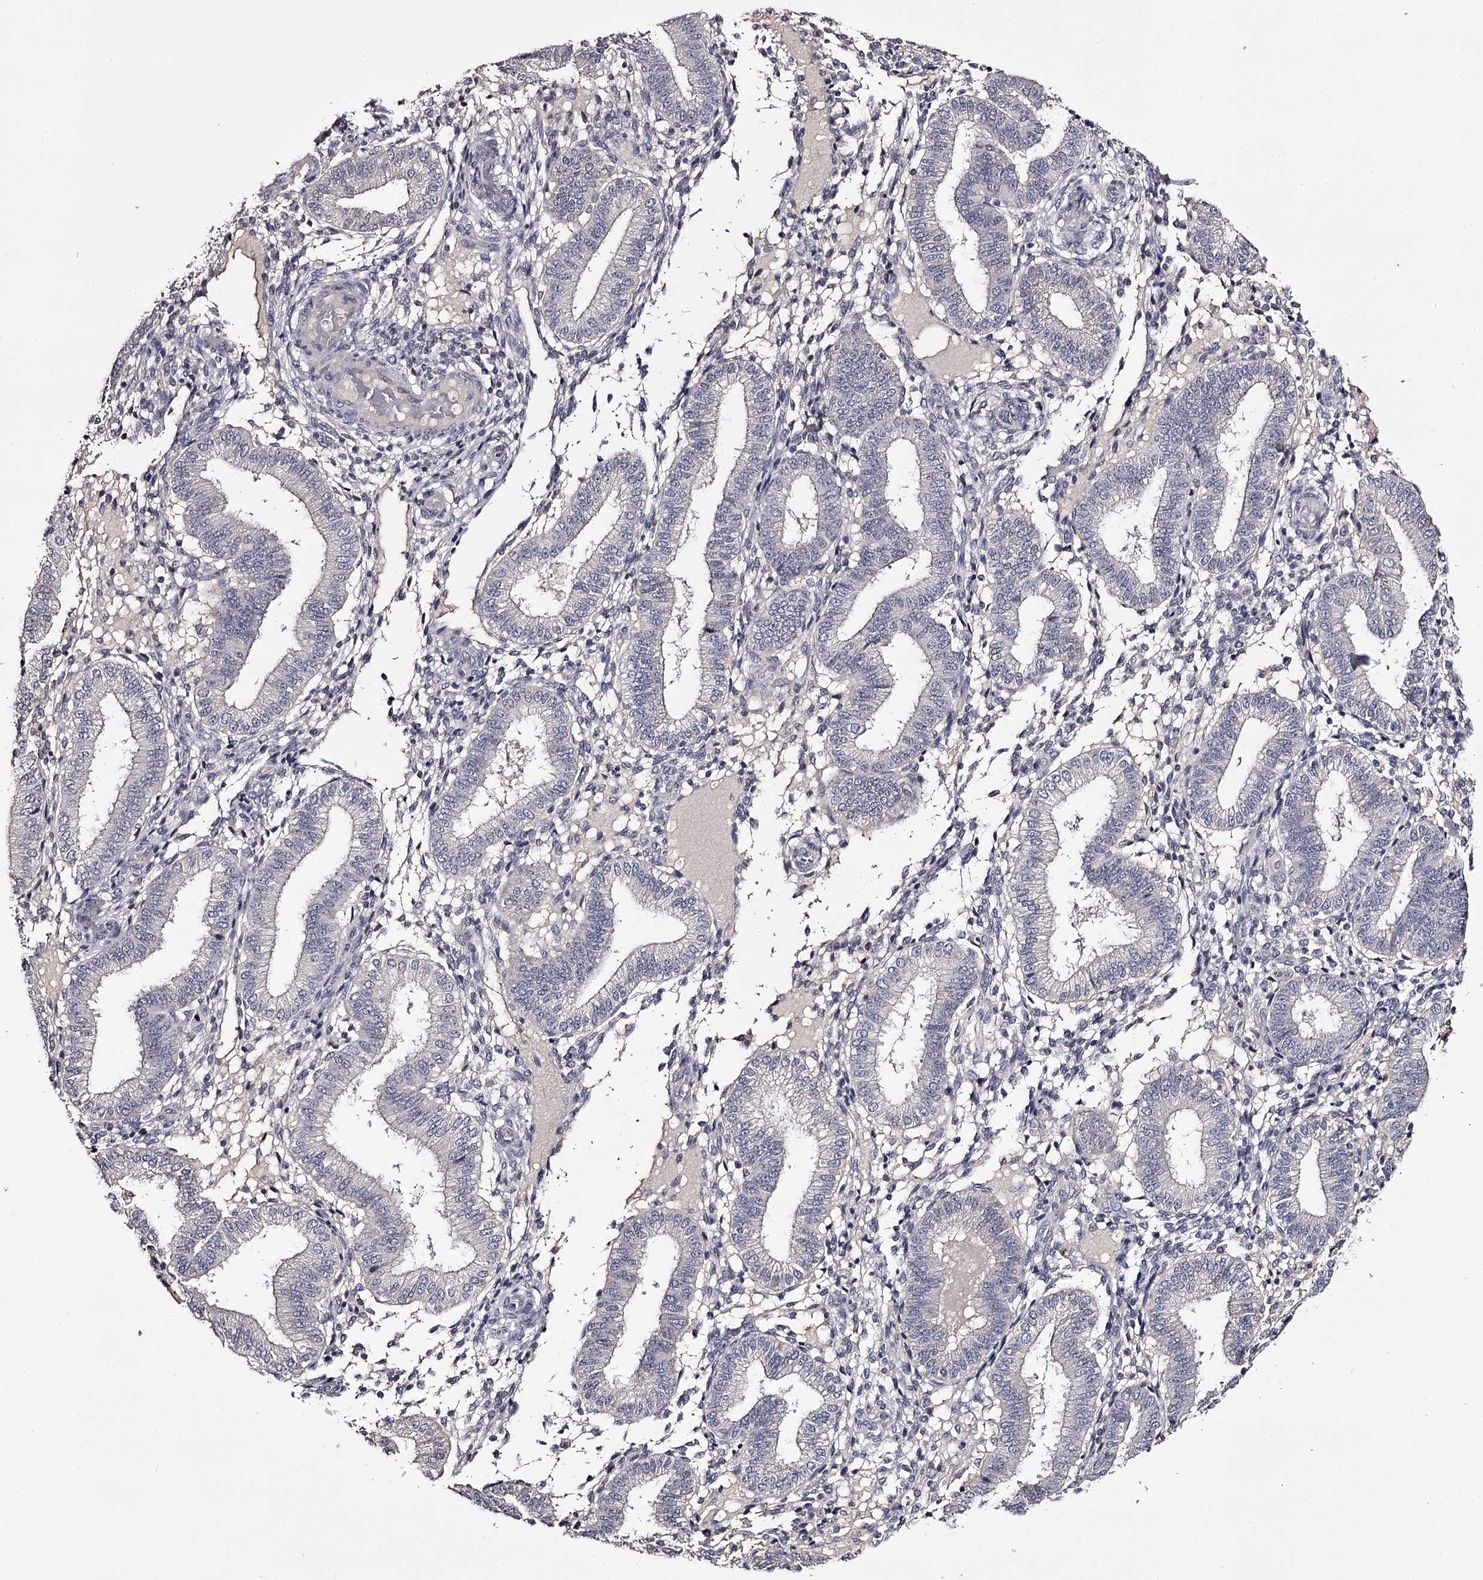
{"staining": {"intensity": "negative", "quantity": "none", "location": "none"}, "tissue": "endometrium", "cell_type": "Cells in endometrial stroma", "image_type": "normal", "snomed": [{"axis": "morphology", "description": "Normal tissue, NOS"}, {"axis": "topography", "description": "Endometrium"}], "caption": "This is a photomicrograph of immunohistochemistry (IHC) staining of benign endometrium, which shows no positivity in cells in endometrial stroma.", "gene": "PRM2", "patient": {"sex": "female", "age": 39}}